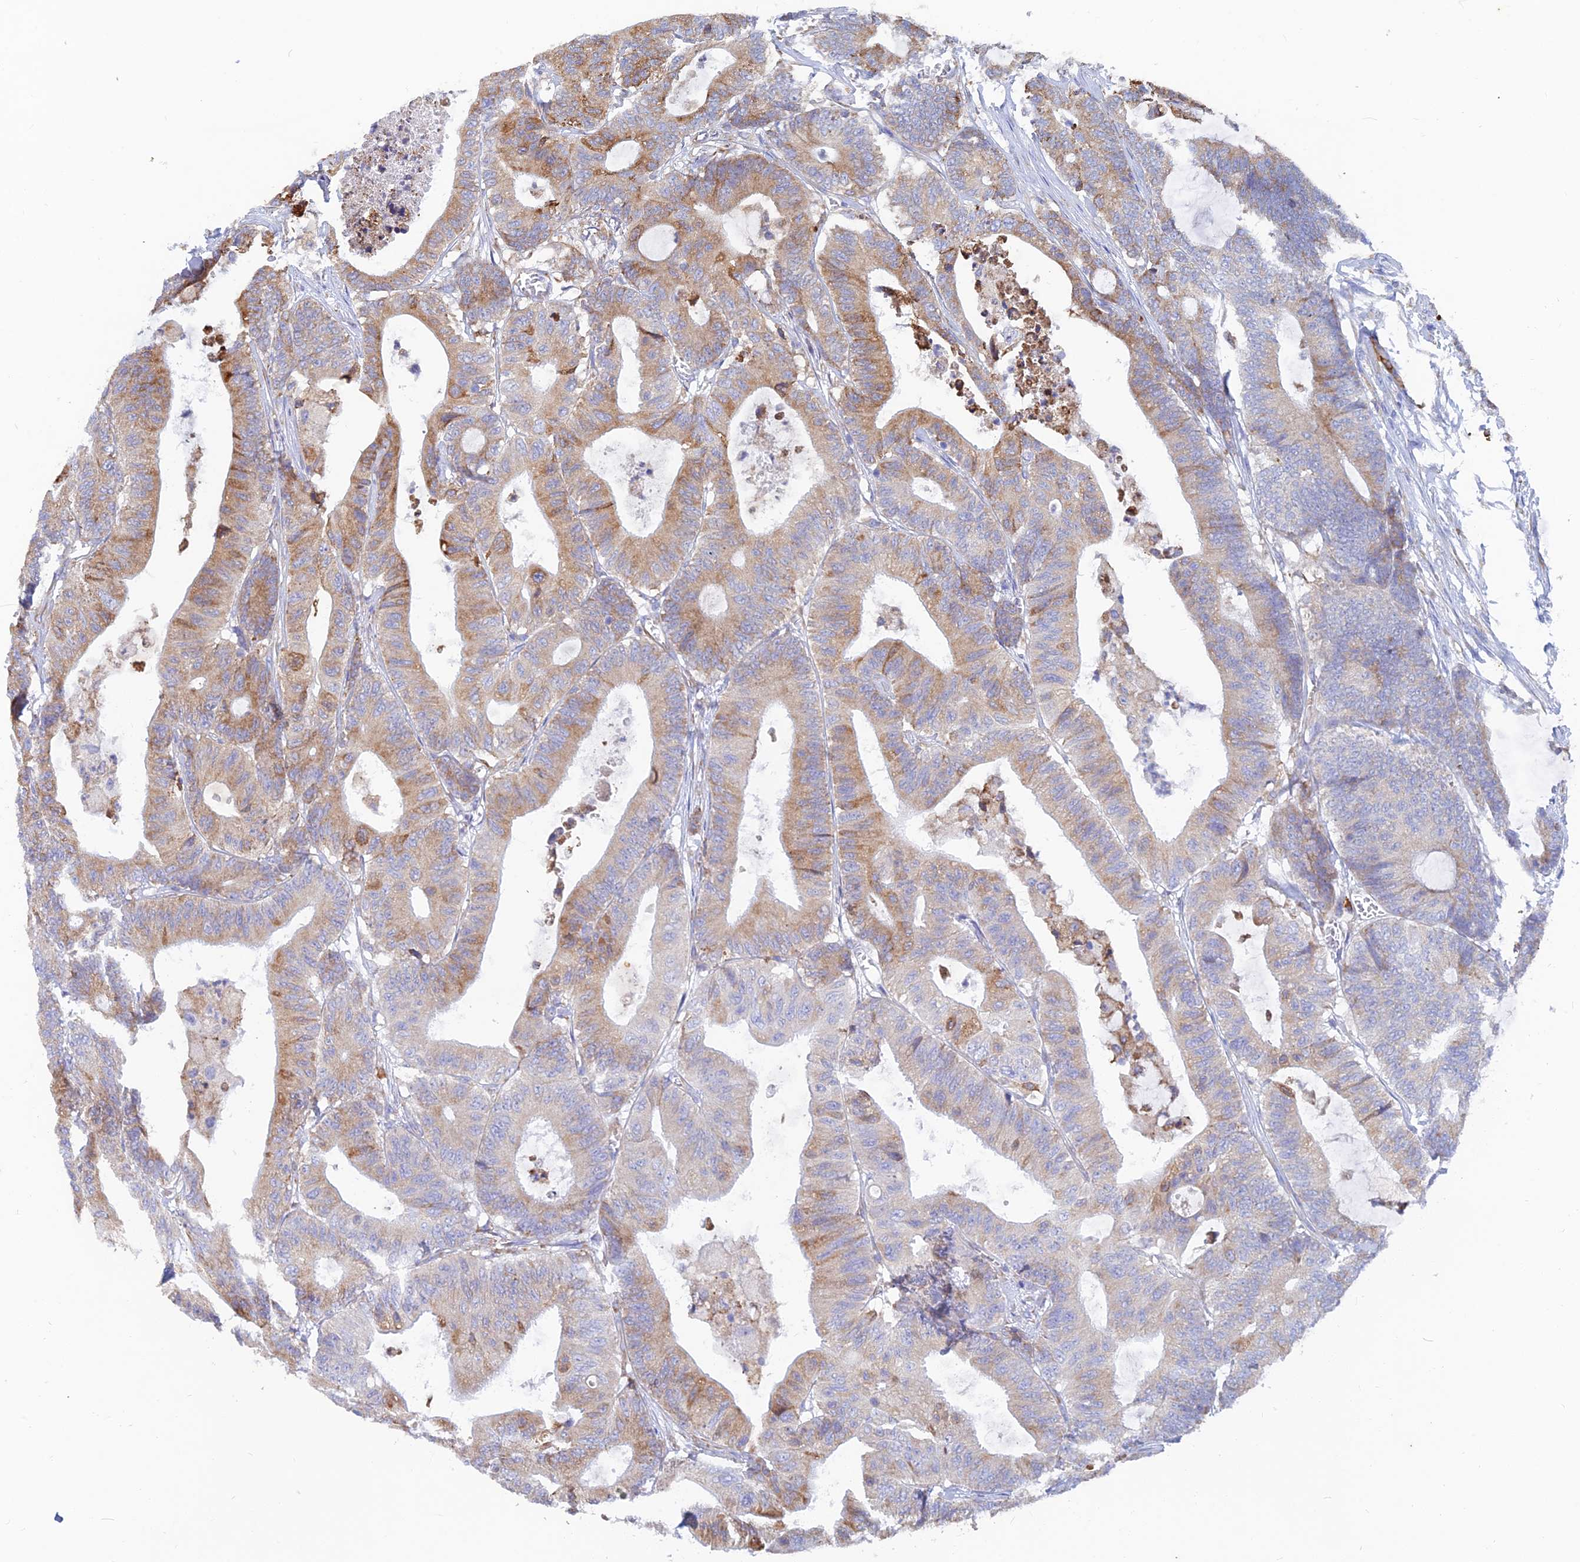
{"staining": {"intensity": "moderate", "quantity": "25%-75%", "location": "cytoplasmic/membranous"}, "tissue": "colorectal cancer", "cell_type": "Tumor cells", "image_type": "cancer", "snomed": [{"axis": "morphology", "description": "Adenocarcinoma, NOS"}, {"axis": "topography", "description": "Colon"}], "caption": "About 25%-75% of tumor cells in human colorectal cancer demonstrate moderate cytoplasmic/membranous protein staining as visualized by brown immunohistochemical staining.", "gene": "WDR35", "patient": {"sex": "female", "age": 84}}